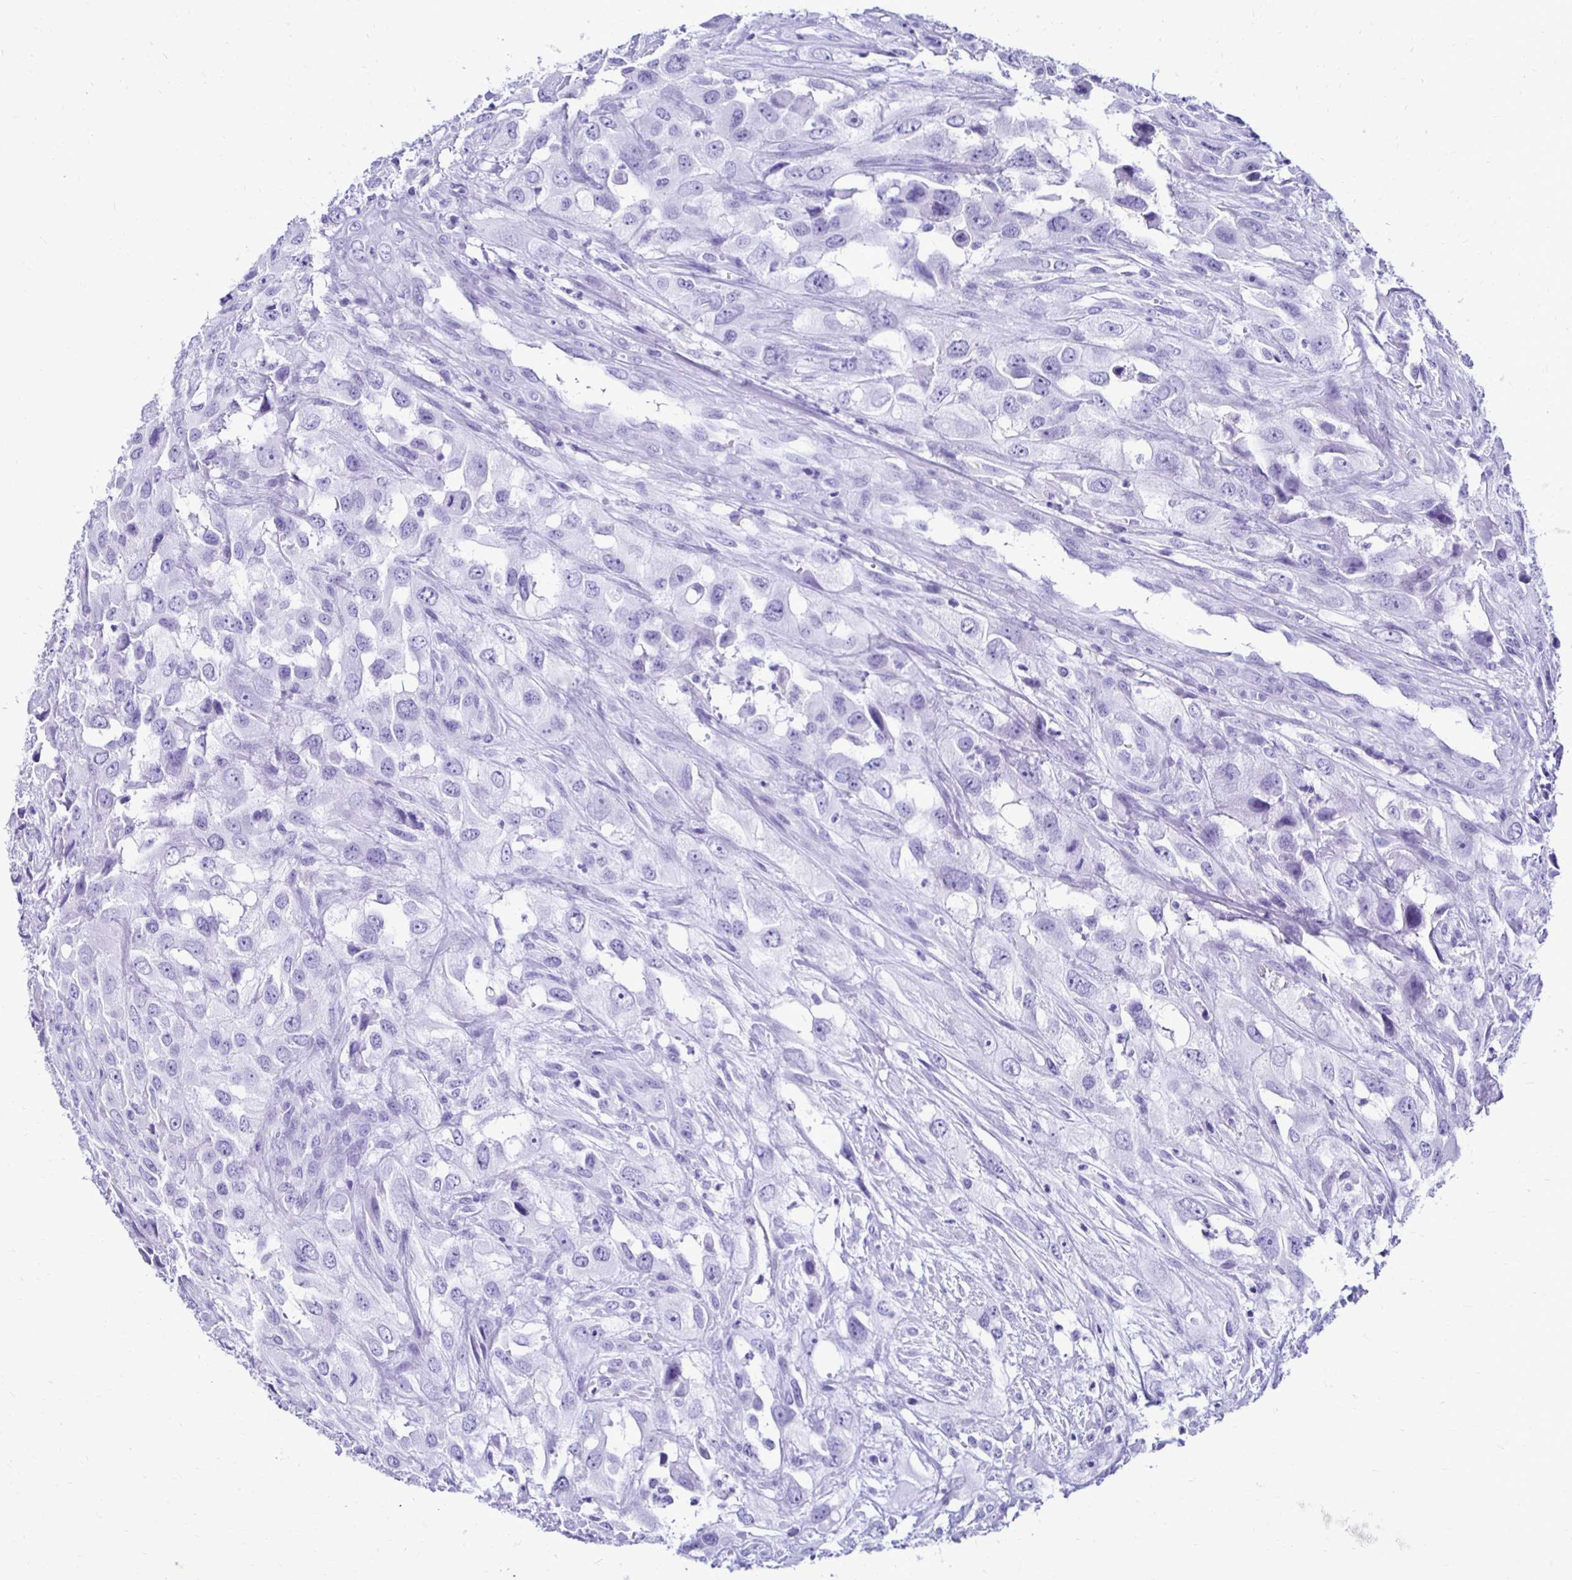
{"staining": {"intensity": "negative", "quantity": "none", "location": "none"}, "tissue": "urothelial cancer", "cell_type": "Tumor cells", "image_type": "cancer", "snomed": [{"axis": "morphology", "description": "Urothelial carcinoma, High grade"}, {"axis": "topography", "description": "Urinary bladder"}], "caption": "Micrograph shows no protein expression in tumor cells of high-grade urothelial carcinoma tissue. Nuclei are stained in blue.", "gene": "CST5", "patient": {"sex": "male", "age": 67}}